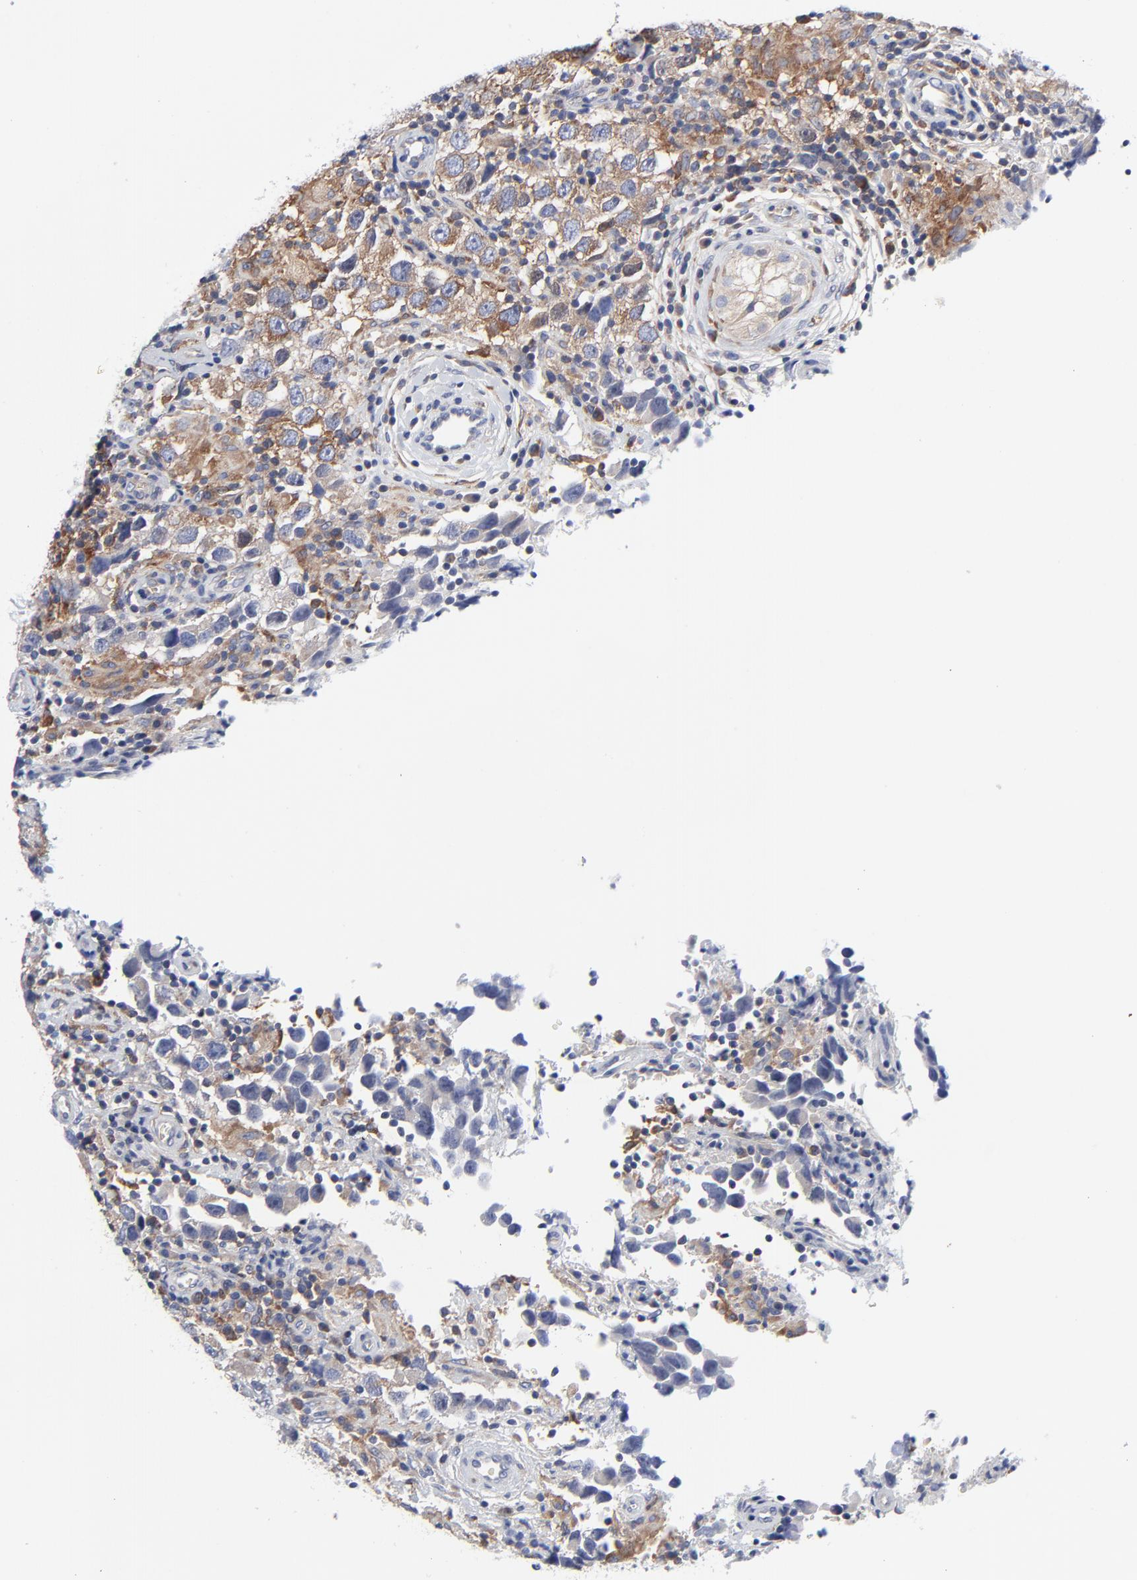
{"staining": {"intensity": "moderate", "quantity": ">75%", "location": "cytoplasmic/membranous"}, "tissue": "testis cancer", "cell_type": "Tumor cells", "image_type": "cancer", "snomed": [{"axis": "morphology", "description": "Carcinoma, Embryonal, NOS"}, {"axis": "topography", "description": "Testis"}], "caption": "Embryonal carcinoma (testis) tissue shows moderate cytoplasmic/membranous staining in approximately >75% of tumor cells (DAB = brown stain, brightfield microscopy at high magnification).", "gene": "STAT2", "patient": {"sex": "male", "age": 21}}